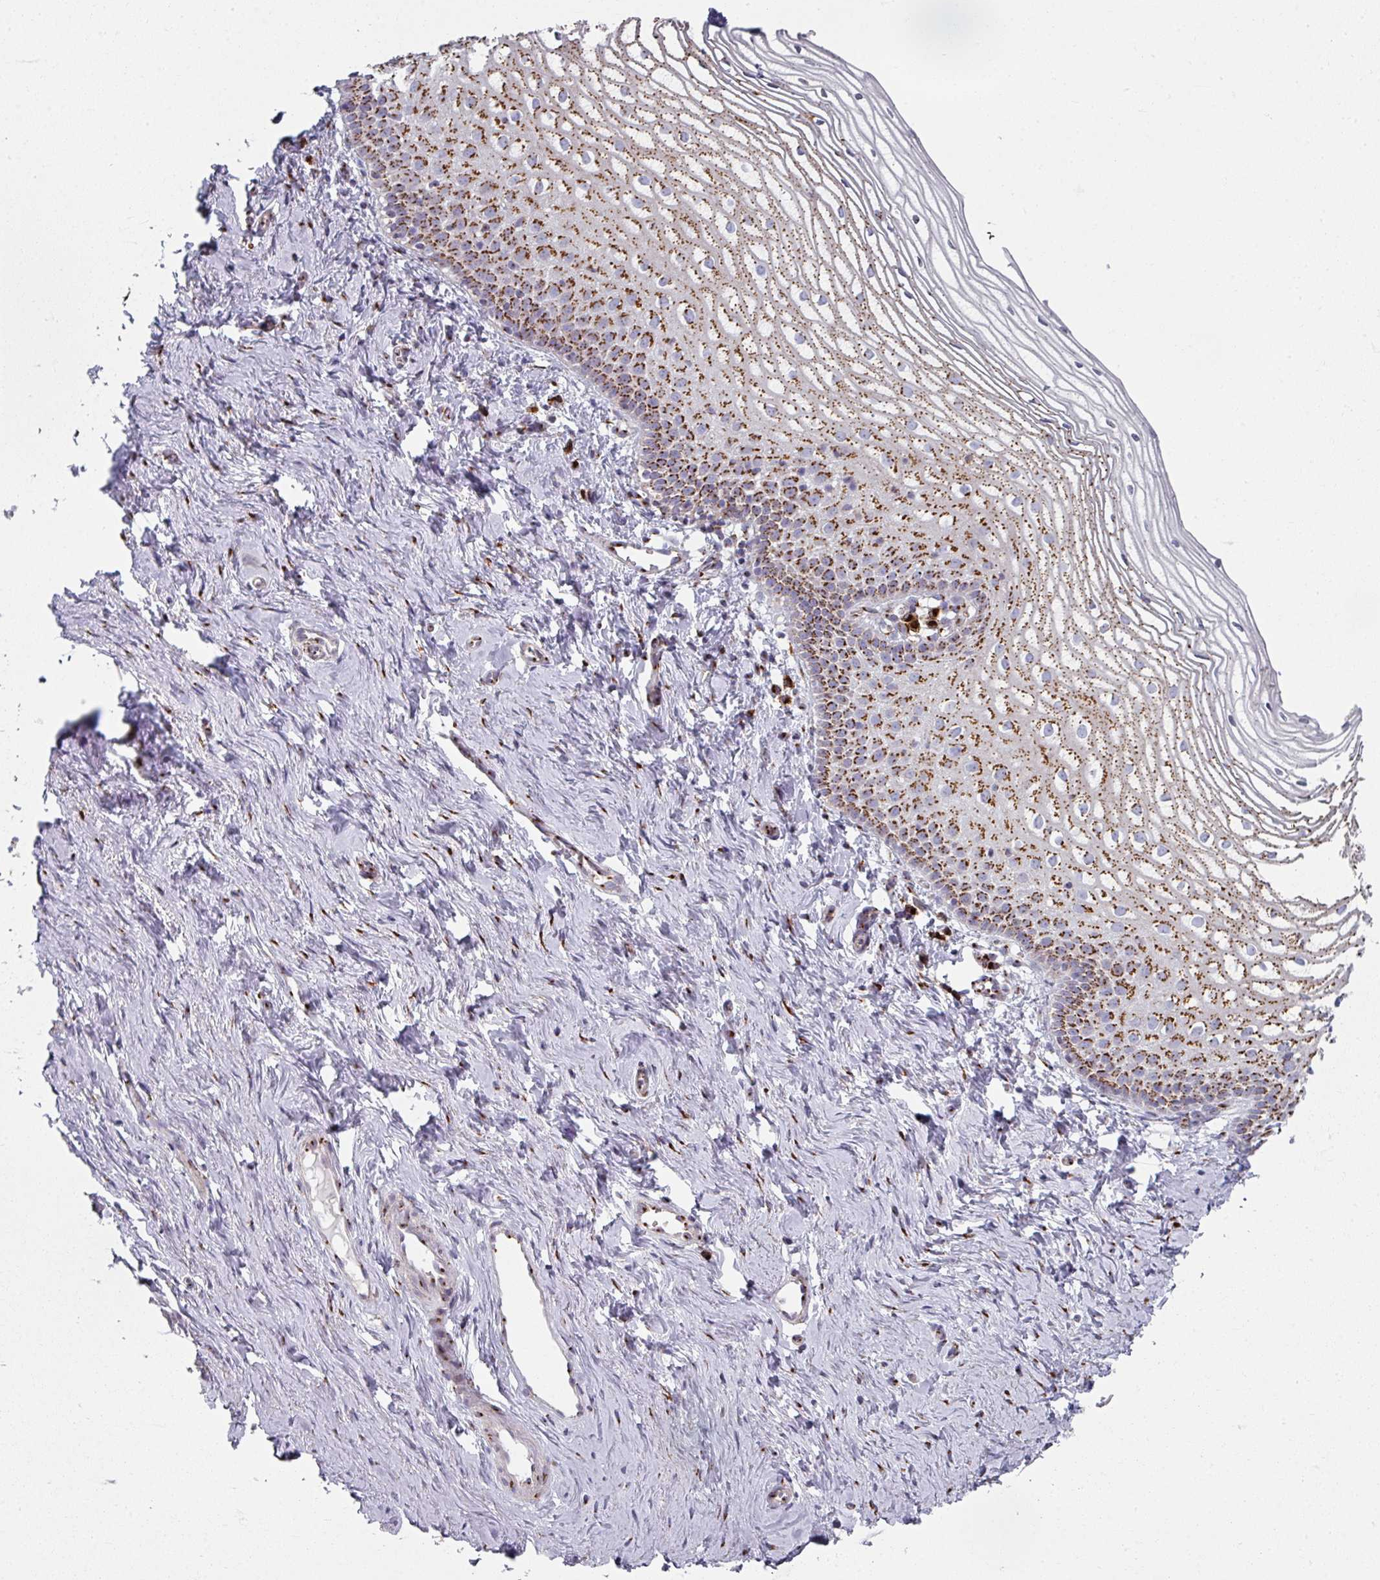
{"staining": {"intensity": "strong", "quantity": ">75%", "location": "cytoplasmic/membranous"}, "tissue": "vagina", "cell_type": "Squamous epithelial cells", "image_type": "normal", "snomed": [{"axis": "morphology", "description": "Normal tissue, NOS"}, {"axis": "topography", "description": "Vagina"}], "caption": "Immunohistochemical staining of unremarkable human vagina displays strong cytoplasmic/membranous protein positivity in about >75% of squamous epithelial cells. Immunohistochemistry stains the protein of interest in brown and the nuclei are stained blue.", "gene": "CCDC85B", "patient": {"sex": "female", "age": 56}}